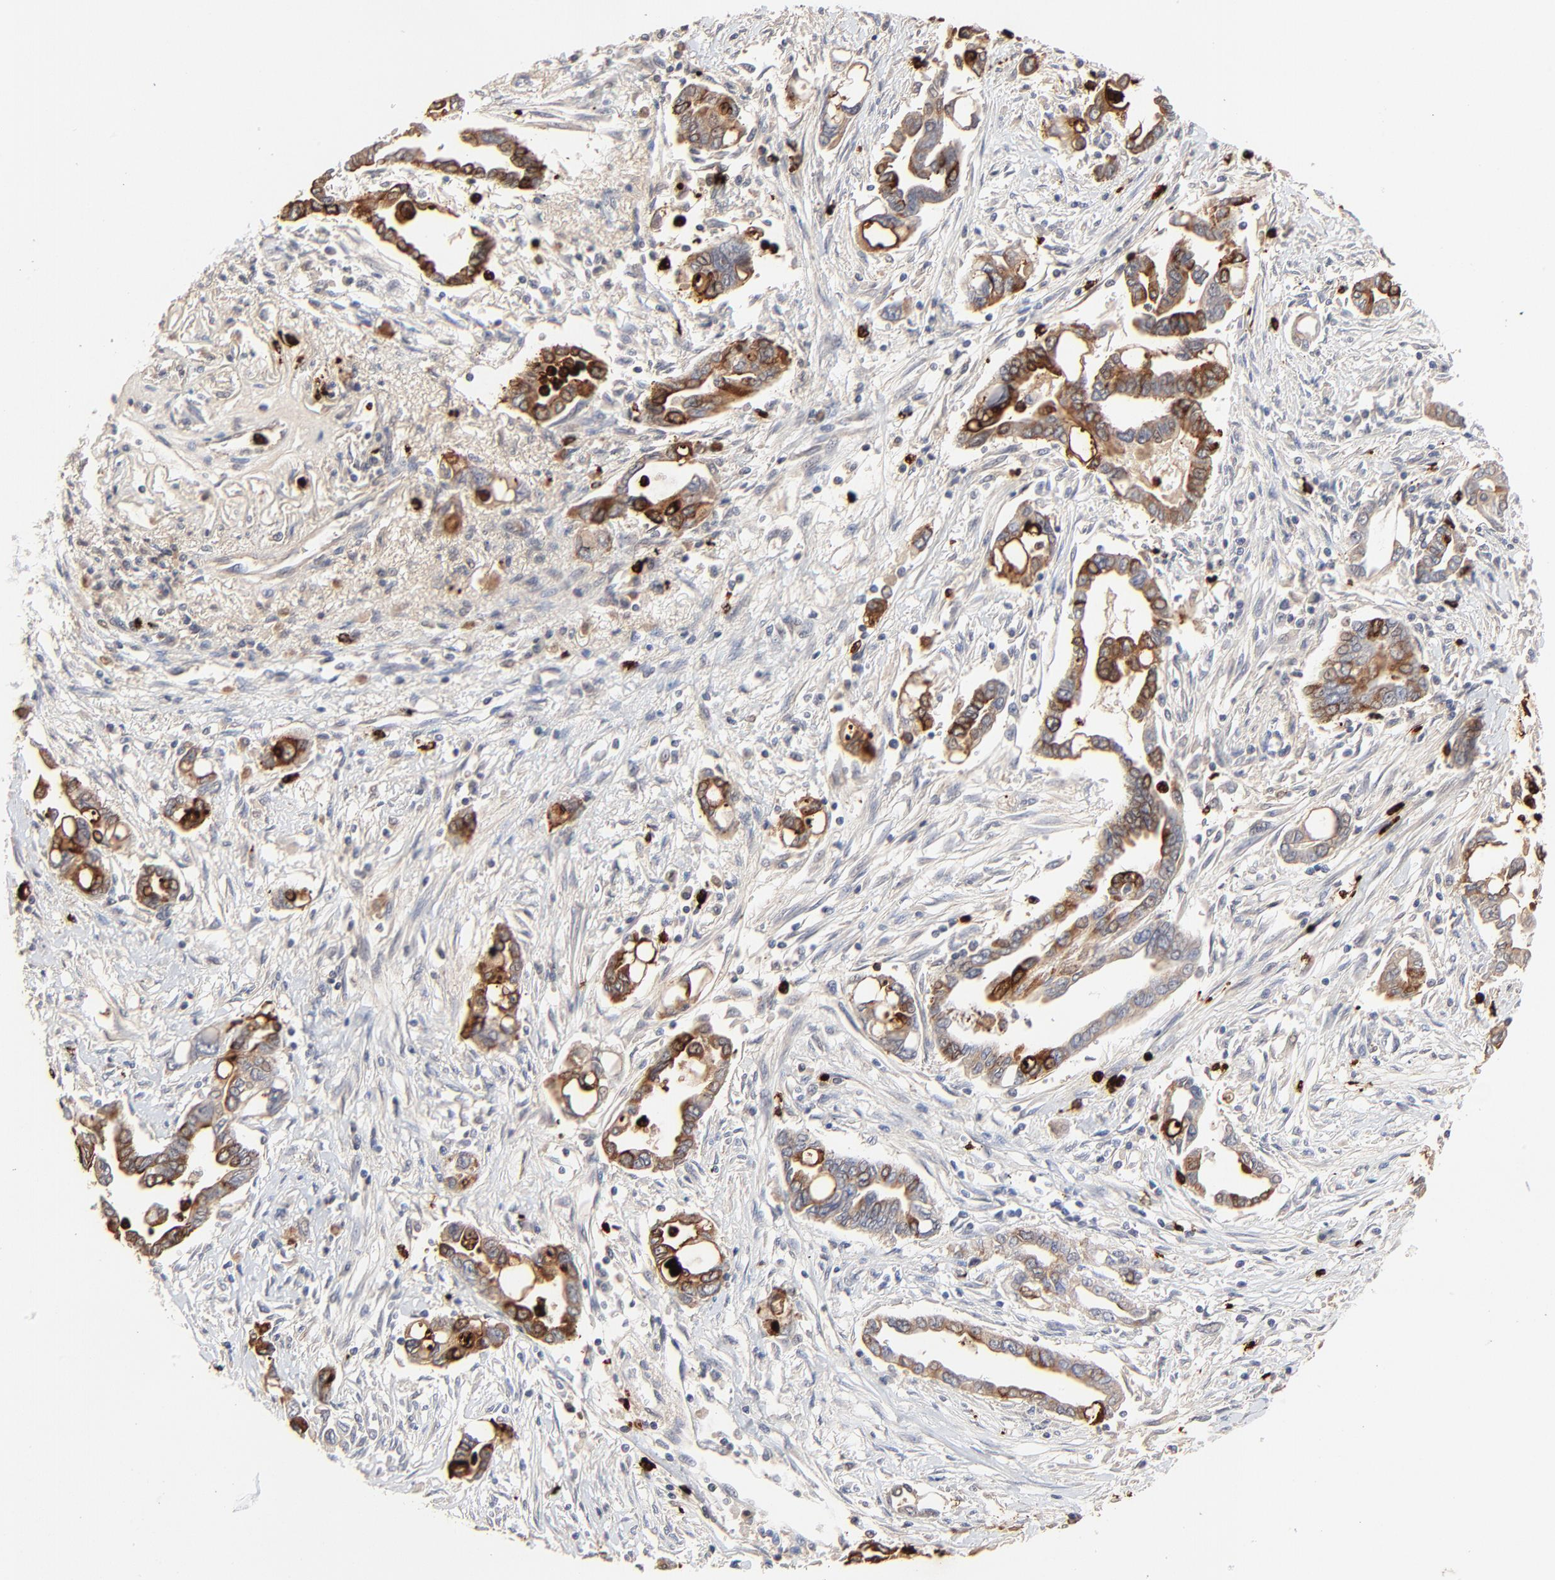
{"staining": {"intensity": "moderate", "quantity": ">75%", "location": "cytoplasmic/membranous"}, "tissue": "pancreatic cancer", "cell_type": "Tumor cells", "image_type": "cancer", "snomed": [{"axis": "morphology", "description": "Adenocarcinoma, NOS"}, {"axis": "topography", "description": "Pancreas"}], "caption": "This micrograph reveals pancreatic cancer (adenocarcinoma) stained with immunohistochemistry (IHC) to label a protein in brown. The cytoplasmic/membranous of tumor cells show moderate positivity for the protein. Nuclei are counter-stained blue.", "gene": "LCN2", "patient": {"sex": "female", "age": 57}}